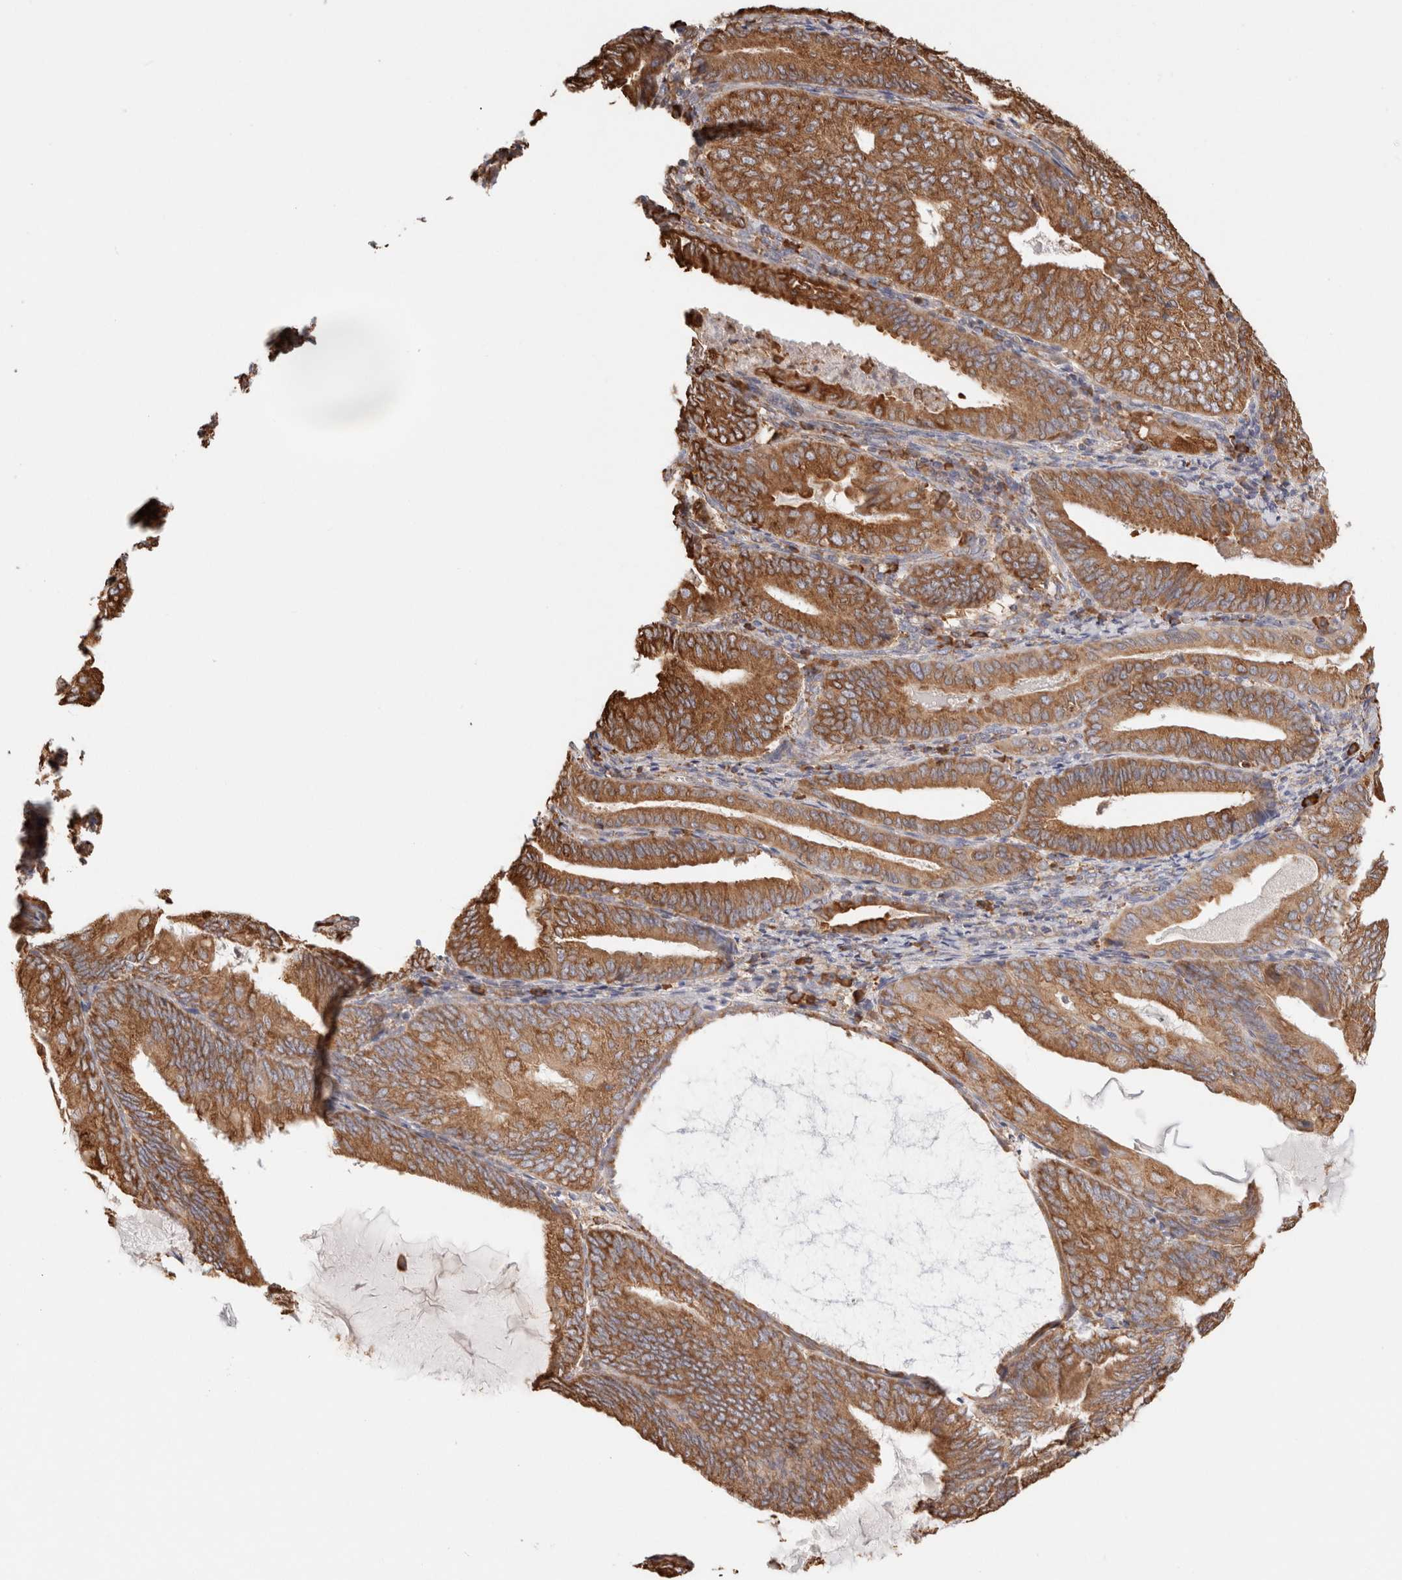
{"staining": {"intensity": "strong", "quantity": ">75%", "location": "cytoplasmic/membranous"}, "tissue": "endometrial cancer", "cell_type": "Tumor cells", "image_type": "cancer", "snomed": [{"axis": "morphology", "description": "Adenocarcinoma, NOS"}, {"axis": "topography", "description": "Endometrium"}], "caption": "Immunohistochemistry (DAB (3,3'-diaminobenzidine)) staining of human adenocarcinoma (endometrial) displays strong cytoplasmic/membranous protein staining in approximately >75% of tumor cells.", "gene": "FER", "patient": {"sex": "female", "age": 81}}